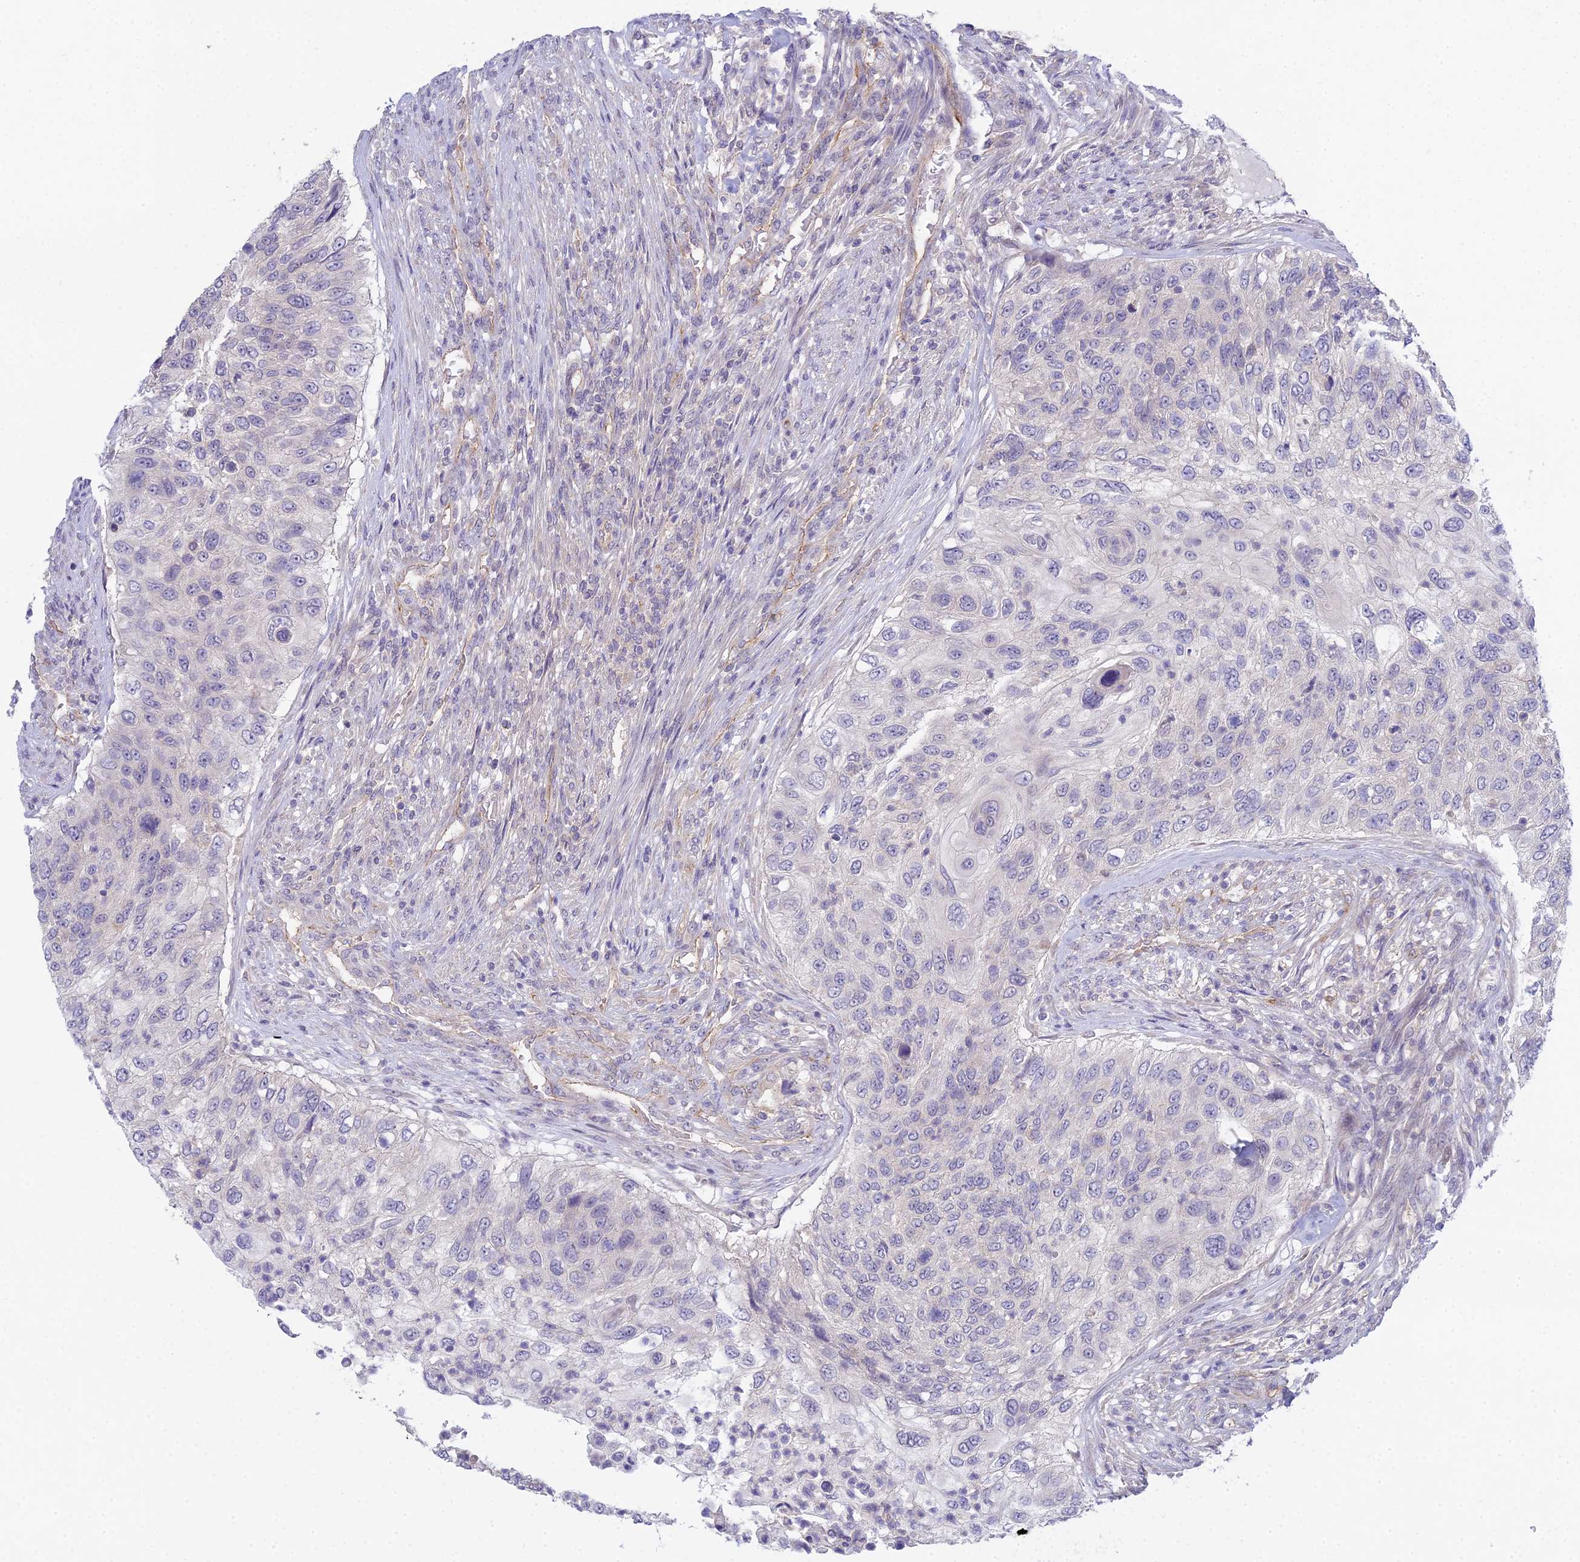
{"staining": {"intensity": "negative", "quantity": "none", "location": "none"}, "tissue": "urothelial cancer", "cell_type": "Tumor cells", "image_type": "cancer", "snomed": [{"axis": "morphology", "description": "Urothelial carcinoma, High grade"}, {"axis": "topography", "description": "Urinary bladder"}], "caption": "High power microscopy histopathology image of an immunohistochemistry (IHC) histopathology image of urothelial cancer, revealing no significant expression in tumor cells.", "gene": "METTL26", "patient": {"sex": "female", "age": 60}}